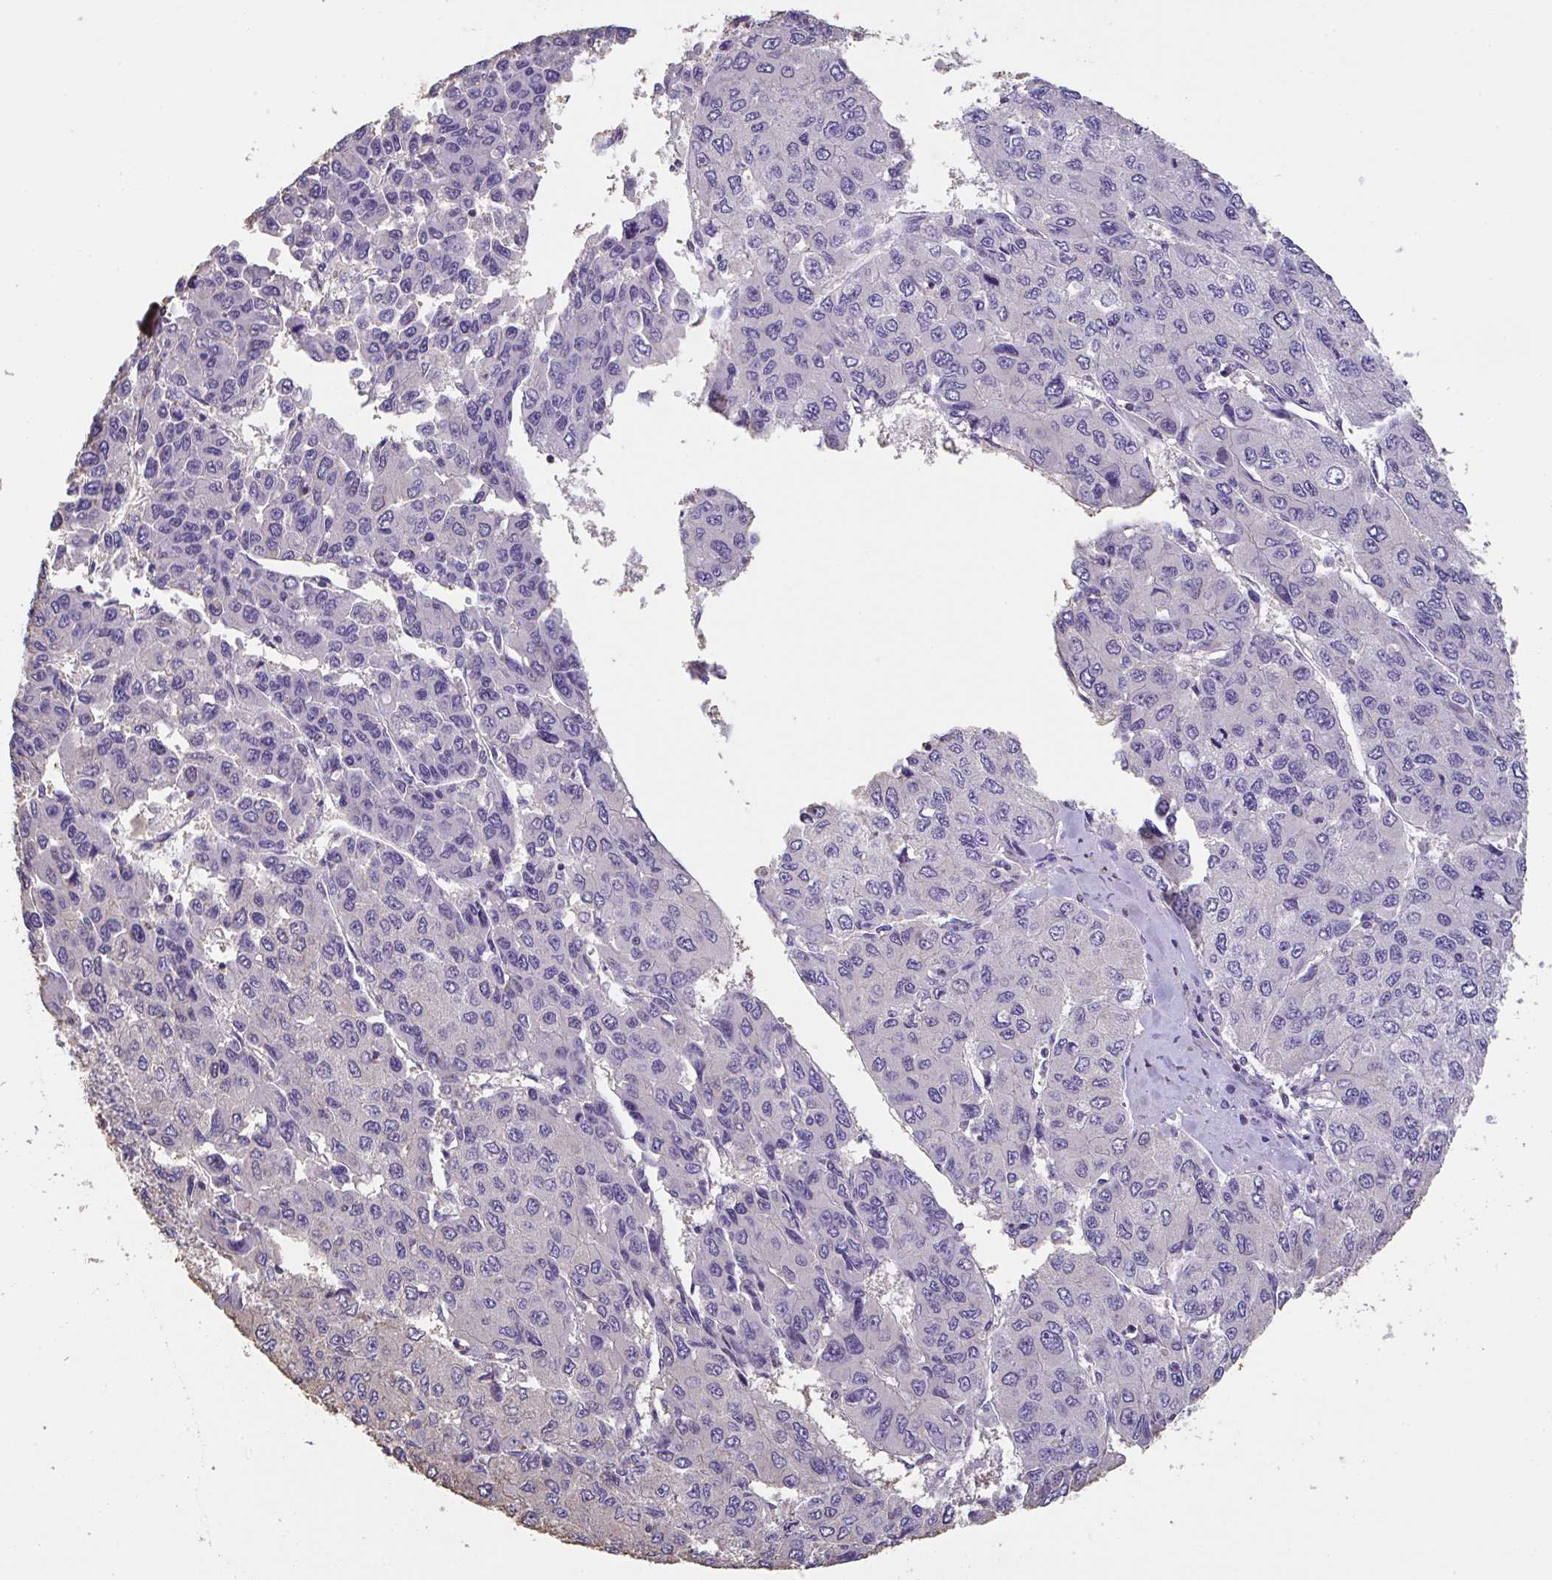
{"staining": {"intensity": "negative", "quantity": "none", "location": "none"}, "tissue": "liver cancer", "cell_type": "Tumor cells", "image_type": "cancer", "snomed": [{"axis": "morphology", "description": "Carcinoma, Hepatocellular, NOS"}, {"axis": "topography", "description": "Liver"}], "caption": "Liver cancer (hepatocellular carcinoma) stained for a protein using immunohistochemistry (IHC) exhibits no expression tumor cells.", "gene": "IL23R", "patient": {"sex": "female", "age": 66}}